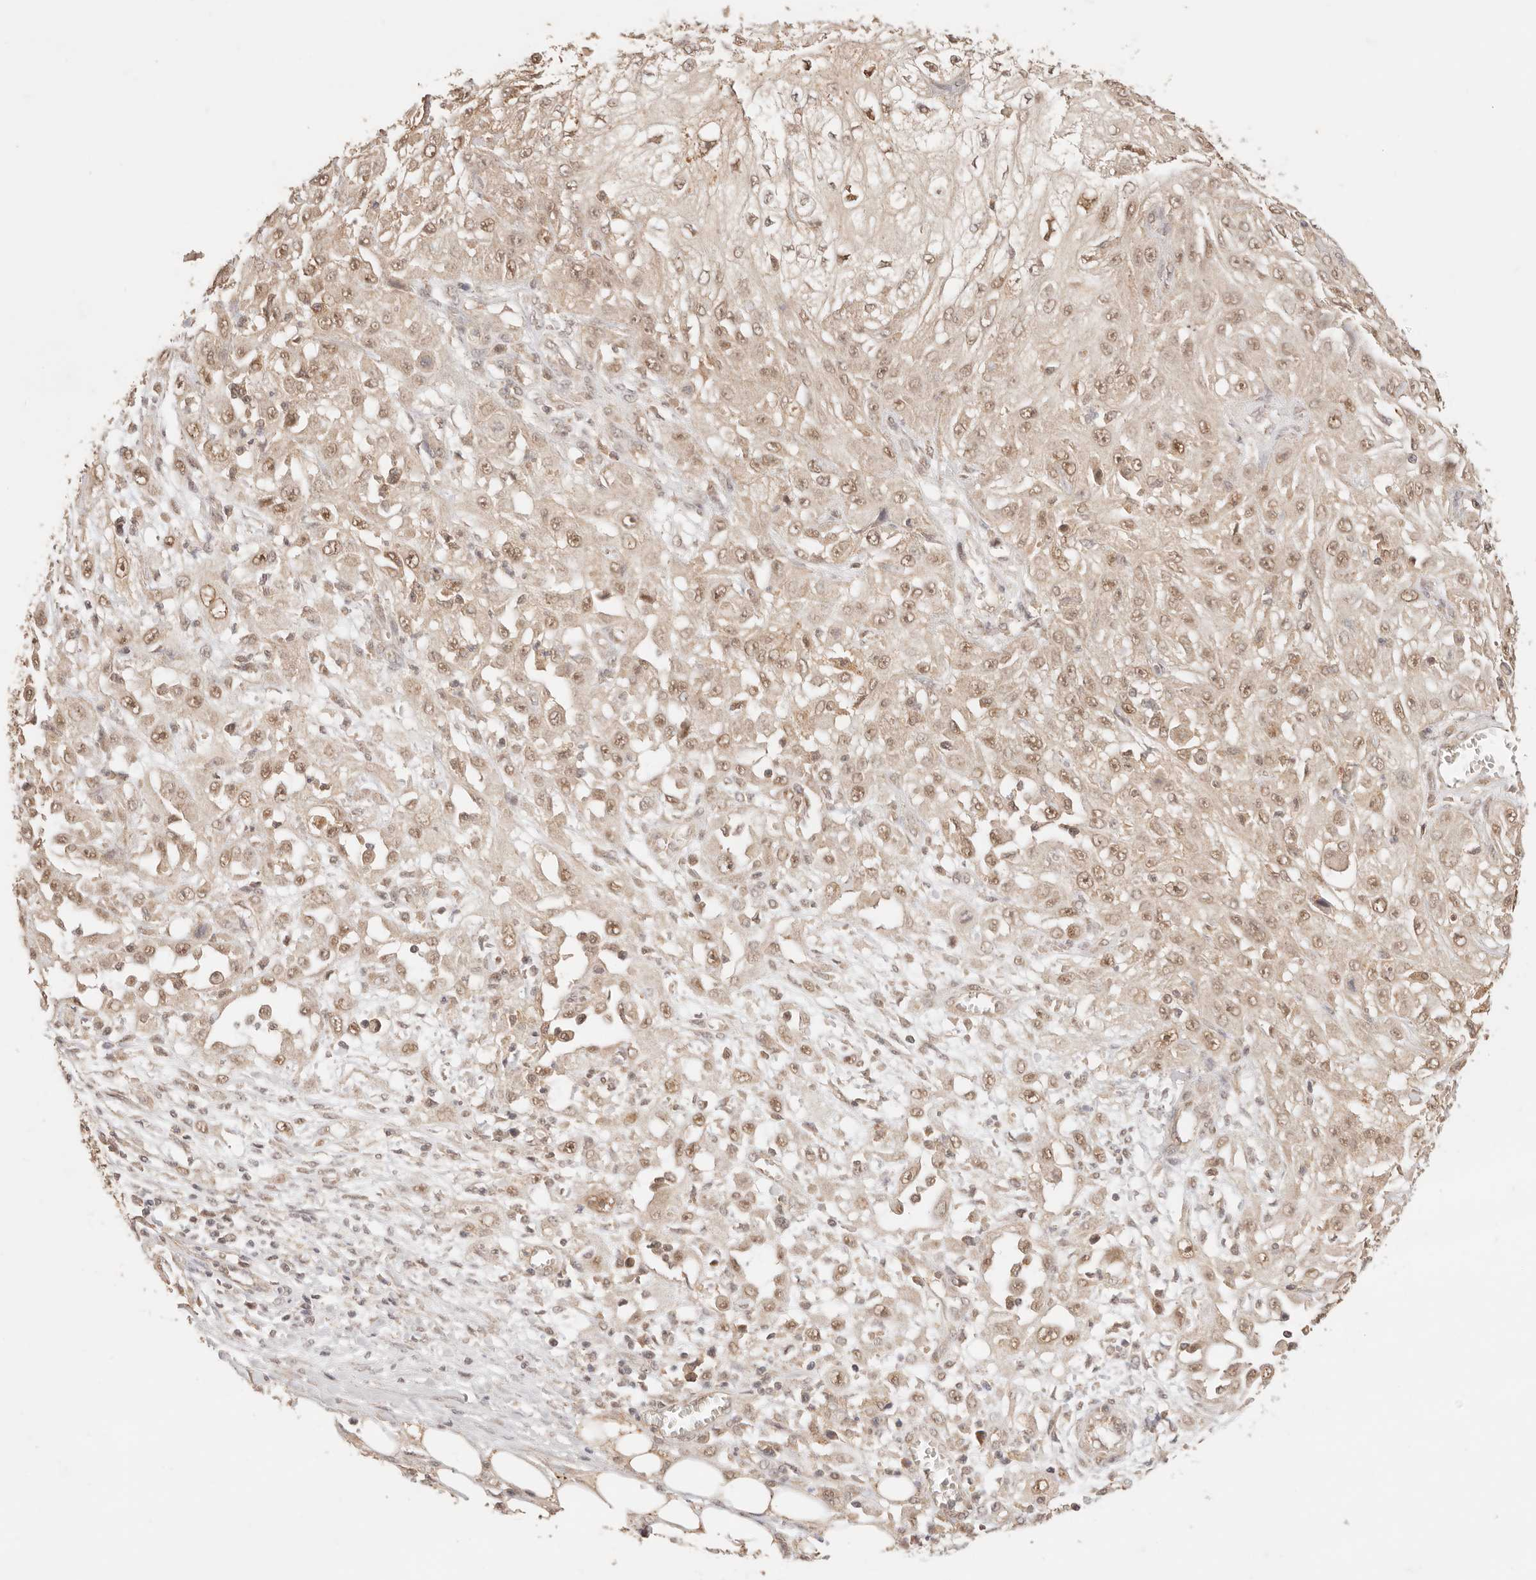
{"staining": {"intensity": "weak", "quantity": ">75%", "location": "cytoplasmic/membranous,nuclear"}, "tissue": "skin cancer", "cell_type": "Tumor cells", "image_type": "cancer", "snomed": [{"axis": "morphology", "description": "Squamous cell carcinoma, NOS"}, {"axis": "morphology", "description": "Squamous cell carcinoma, metastatic, NOS"}, {"axis": "topography", "description": "Skin"}, {"axis": "topography", "description": "Lymph node"}], "caption": "About >75% of tumor cells in skin cancer (metastatic squamous cell carcinoma) display weak cytoplasmic/membranous and nuclear protein positivity as visualized by brown immunohistochemical staining.", "gene": "TRIM11", "patient": {"sex": "male", "age": 75}}